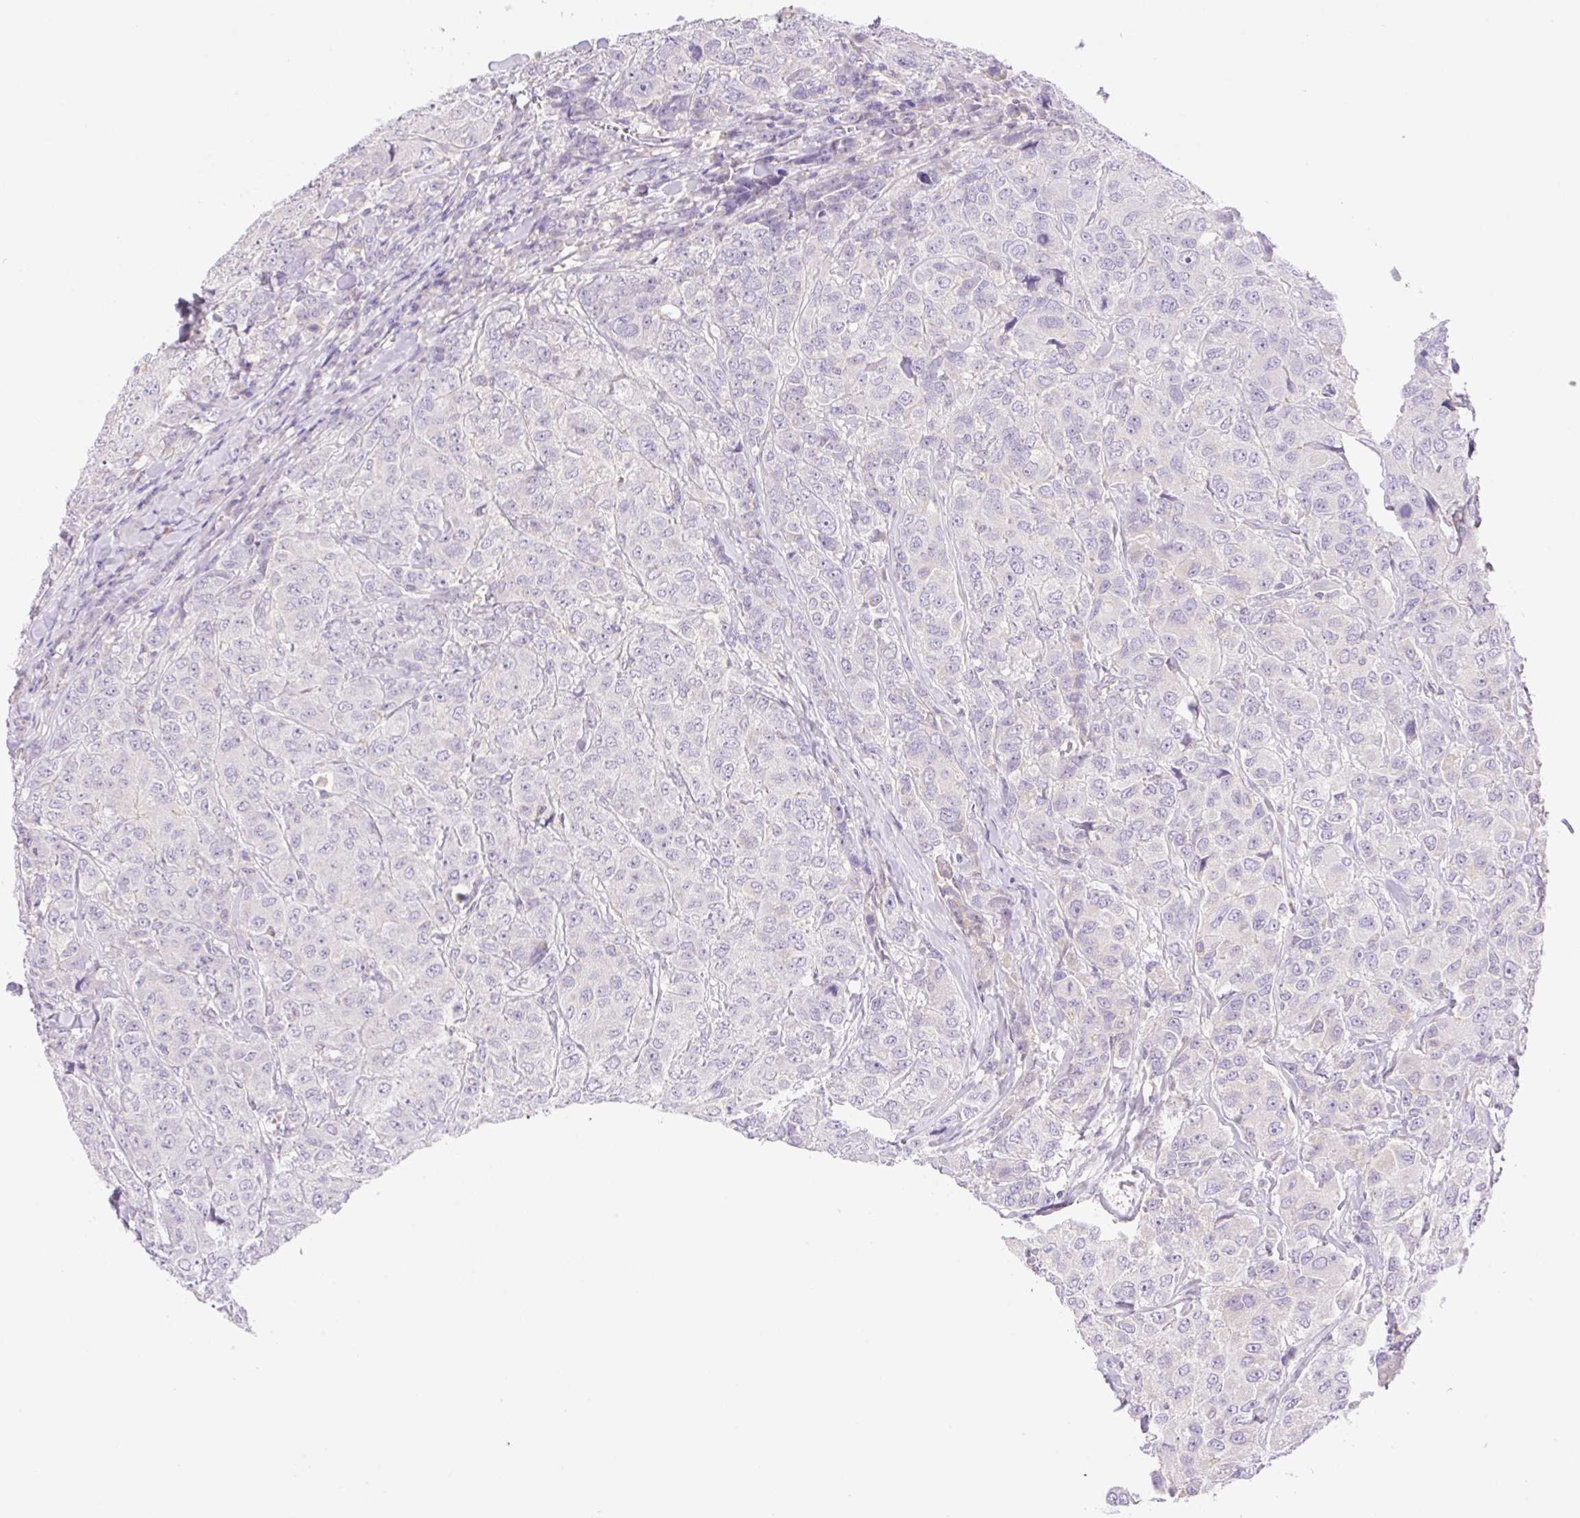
{"staining": {"intensity": "negative", "quantity": "none", "location": "none"}, "tissue": "breast cancer", "cell_type": "Tumor cells", "image_type": "cancer", "snomed": [{"axis": "morphology", "description": "Duct carcinoma"}, {"axis": "topography", "description": "Breast"}], "caption": "Tumor cells are negative for protein expression in human invasive ductal carcinoma (breast).", "gene": "DENND5A", "patient": {"sex": "female", "age": 43}}